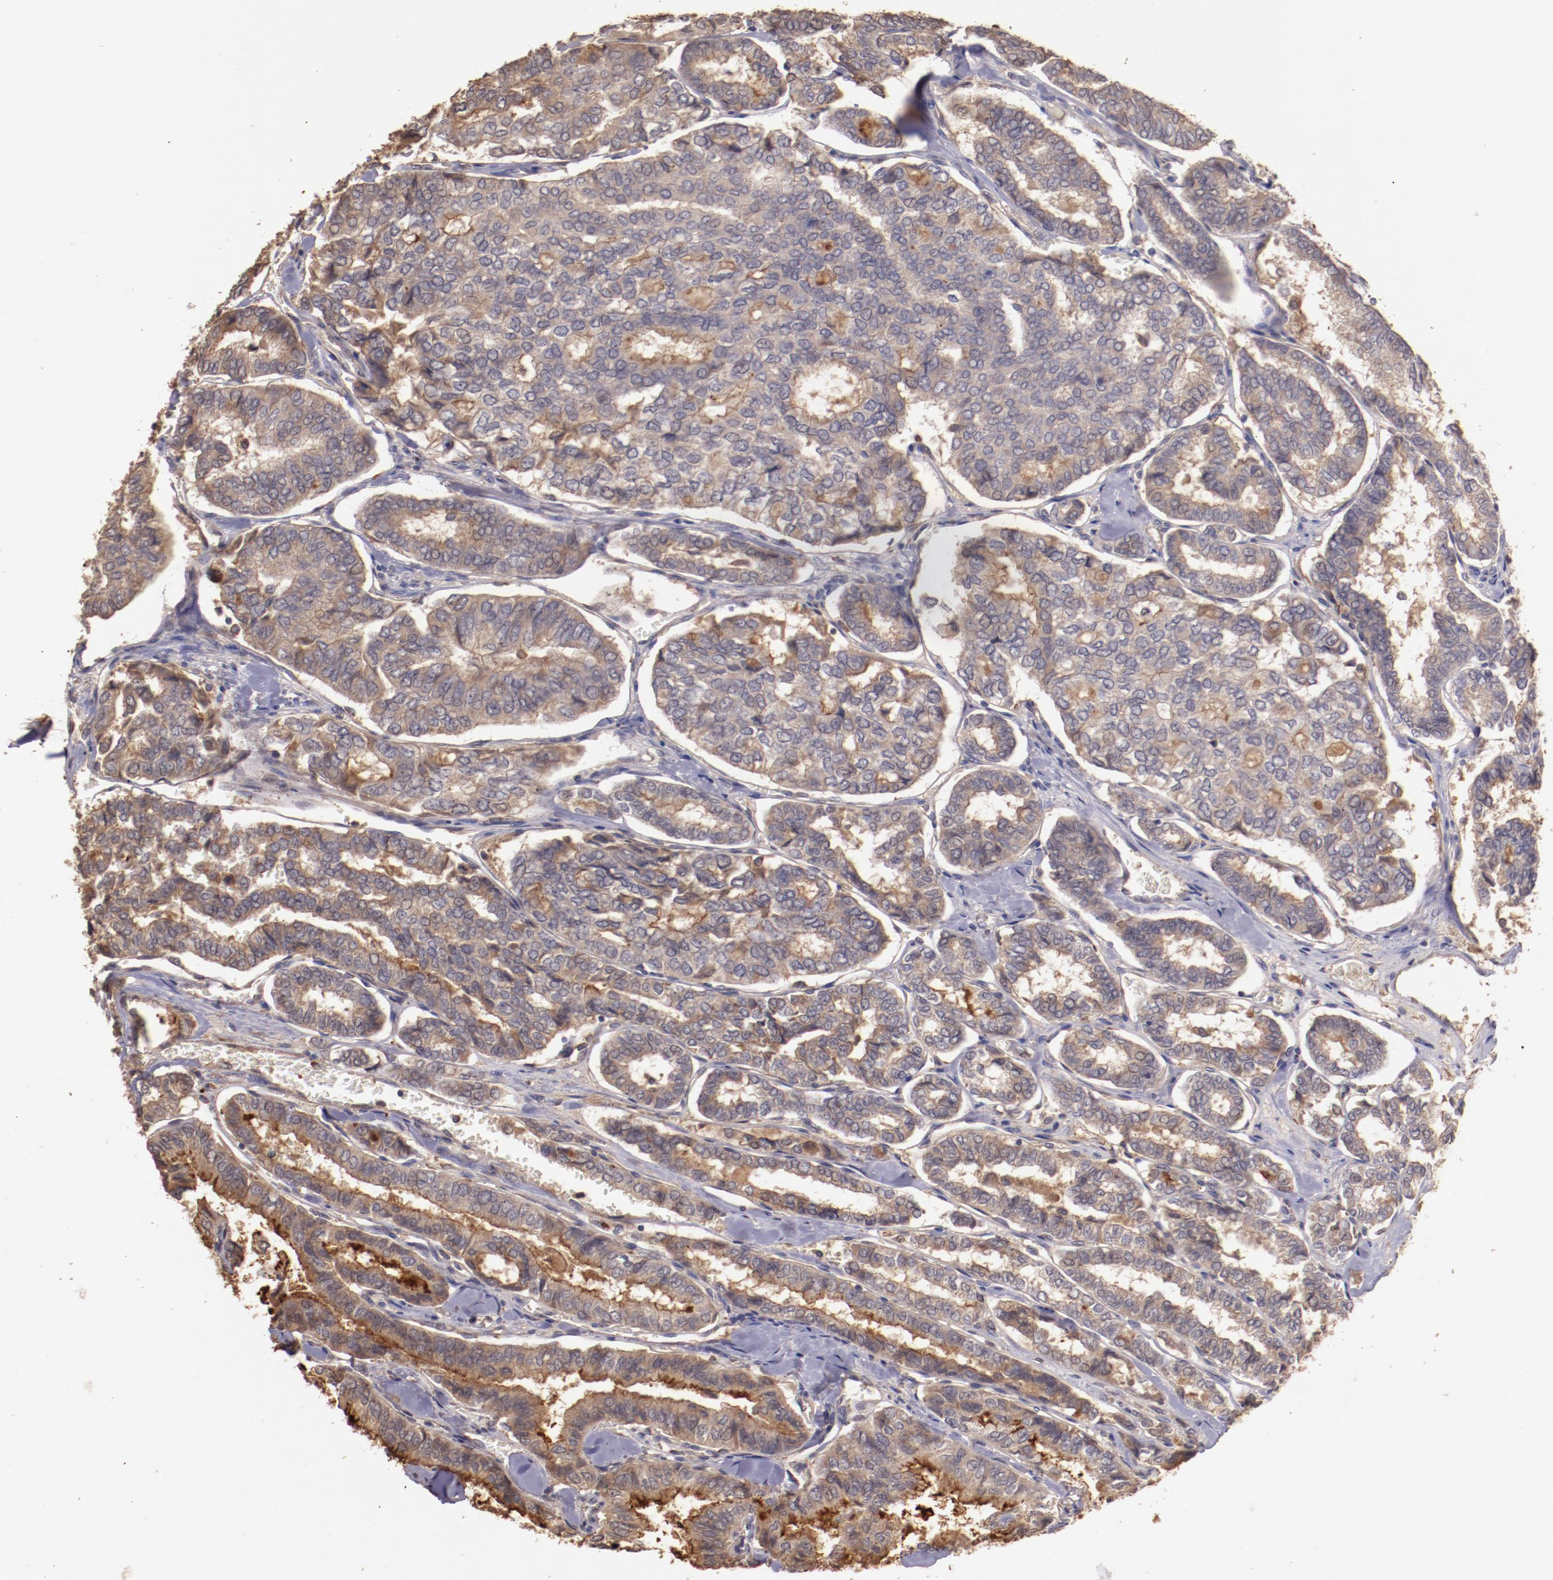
{"staining": {"intensity": "moderate", "quantity": ">75%", "location": "cytoplasmic/membranous"}, "tissue": "thyroid cancer", "cell_type": "Tumor cells", "image_type": "cancer", "snomed": [{"axis": "morphology", "description": "Papillary adenocarcinoma, NOS"}, {"axis": "topography", "description": "Thyroid gland"}], "caption": "Protein analysis of papillary adenocarcinoma (thyroid) tissue exhibits moderate cytoplasmic/membranous positivity in about >75% of tumor cells. The protein is stained brown, and the nuclei are stained in blue (DAB (3,3'-diaminobenzidine) IHC with brightfield microscopy, high magnification).", "gene": "SRRD", "patient": {"sex": "female", "age": 35}}